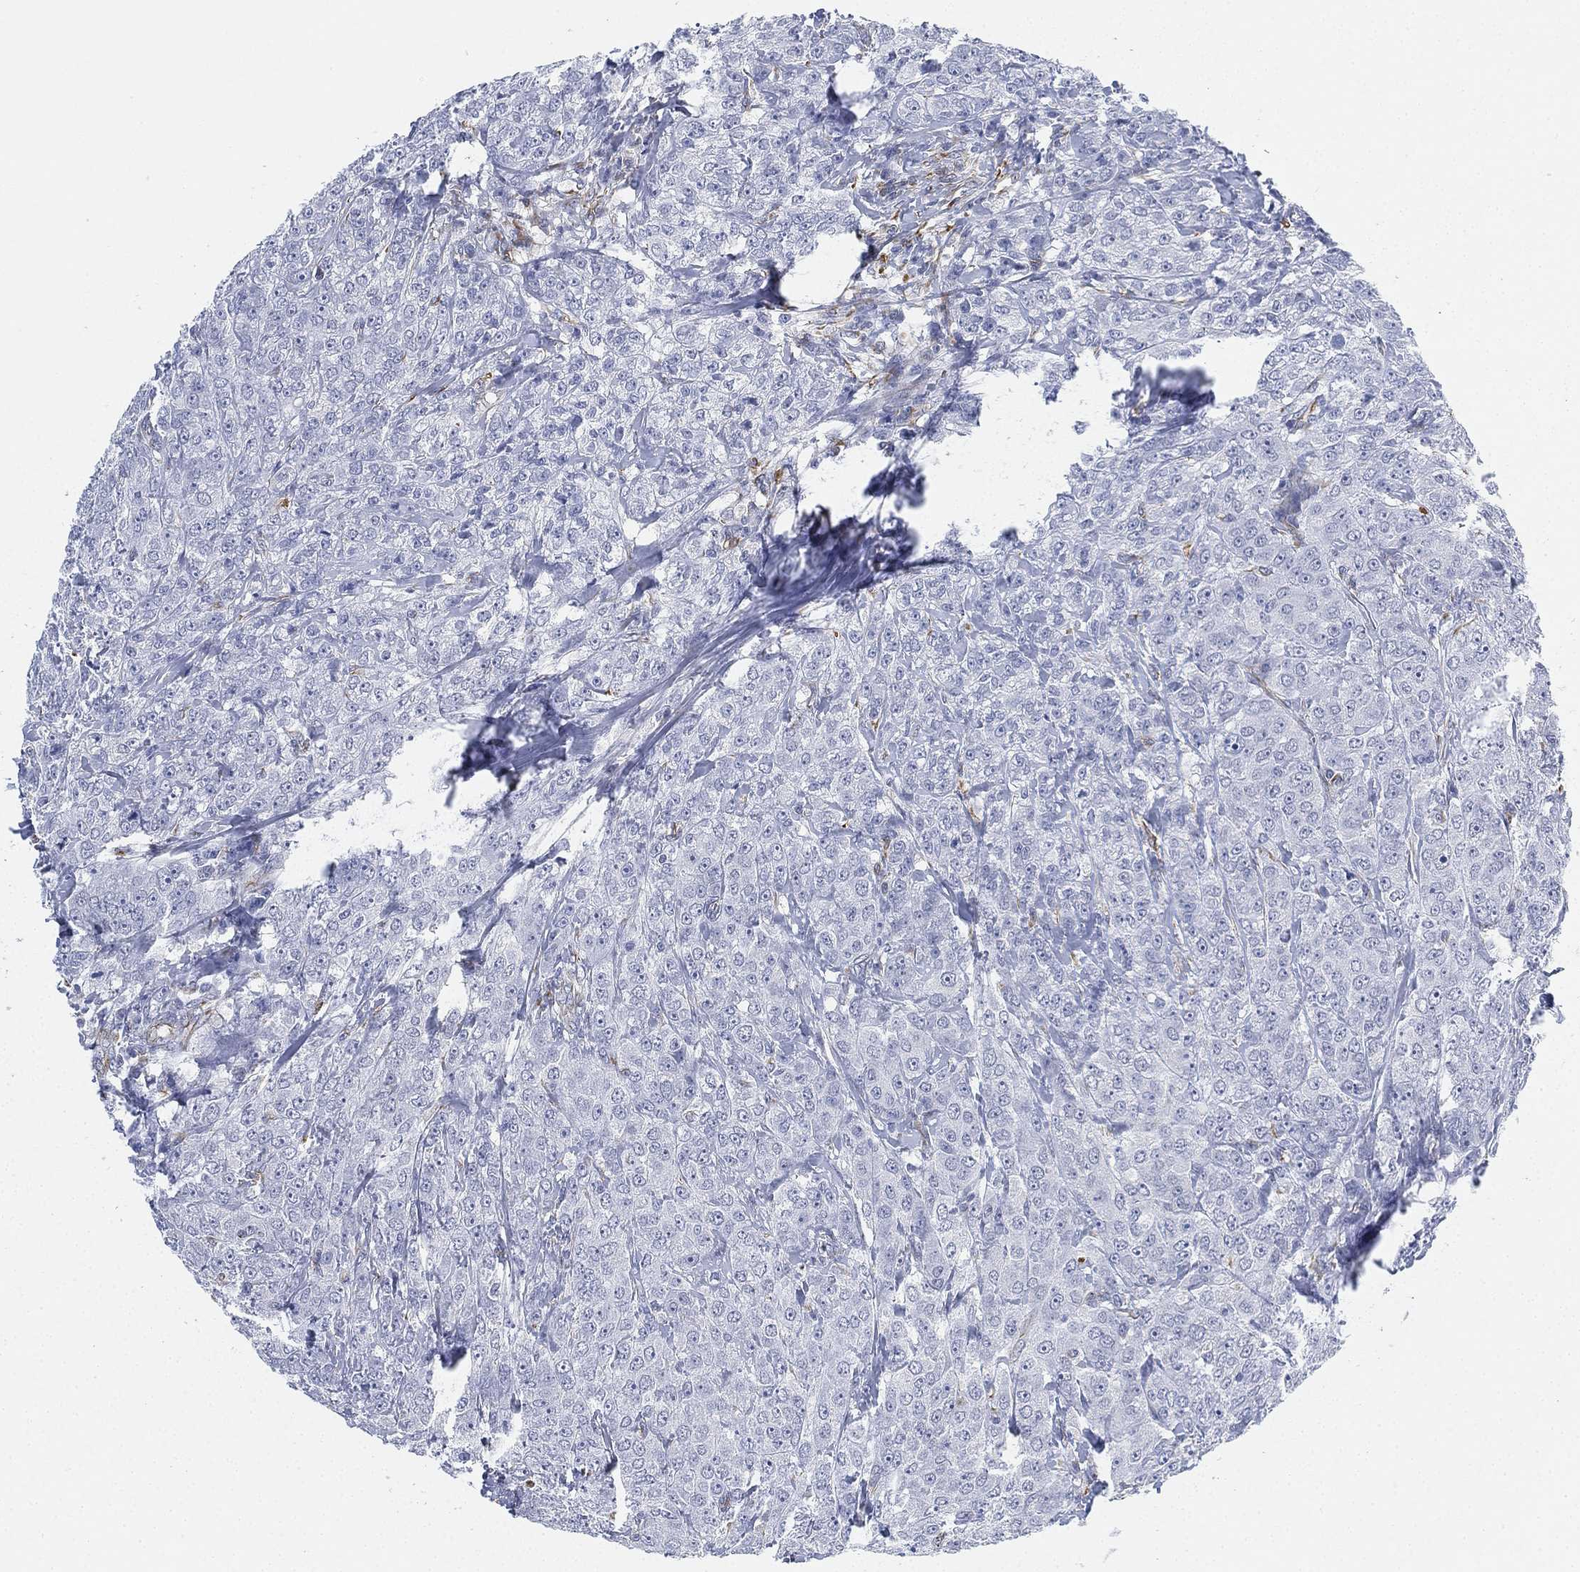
{"staining": {"intensity": "negative", "quantity": "none", "location": "none"}, "tissue": "breast cancer", "cell_type": "Tumor cells", "image_type": "cancer", "snomed": [{"axis": "morphology", "description": "Duct carcinoma"}, {"axis": "topography", "description": "Breast"}], "caption": "Protein analysis of invasive ductal carcinoma (breast) displays no significant staining in tumor cells.", "gene": "PSKH2", "patient": {"sex": "female", "age": 43}}